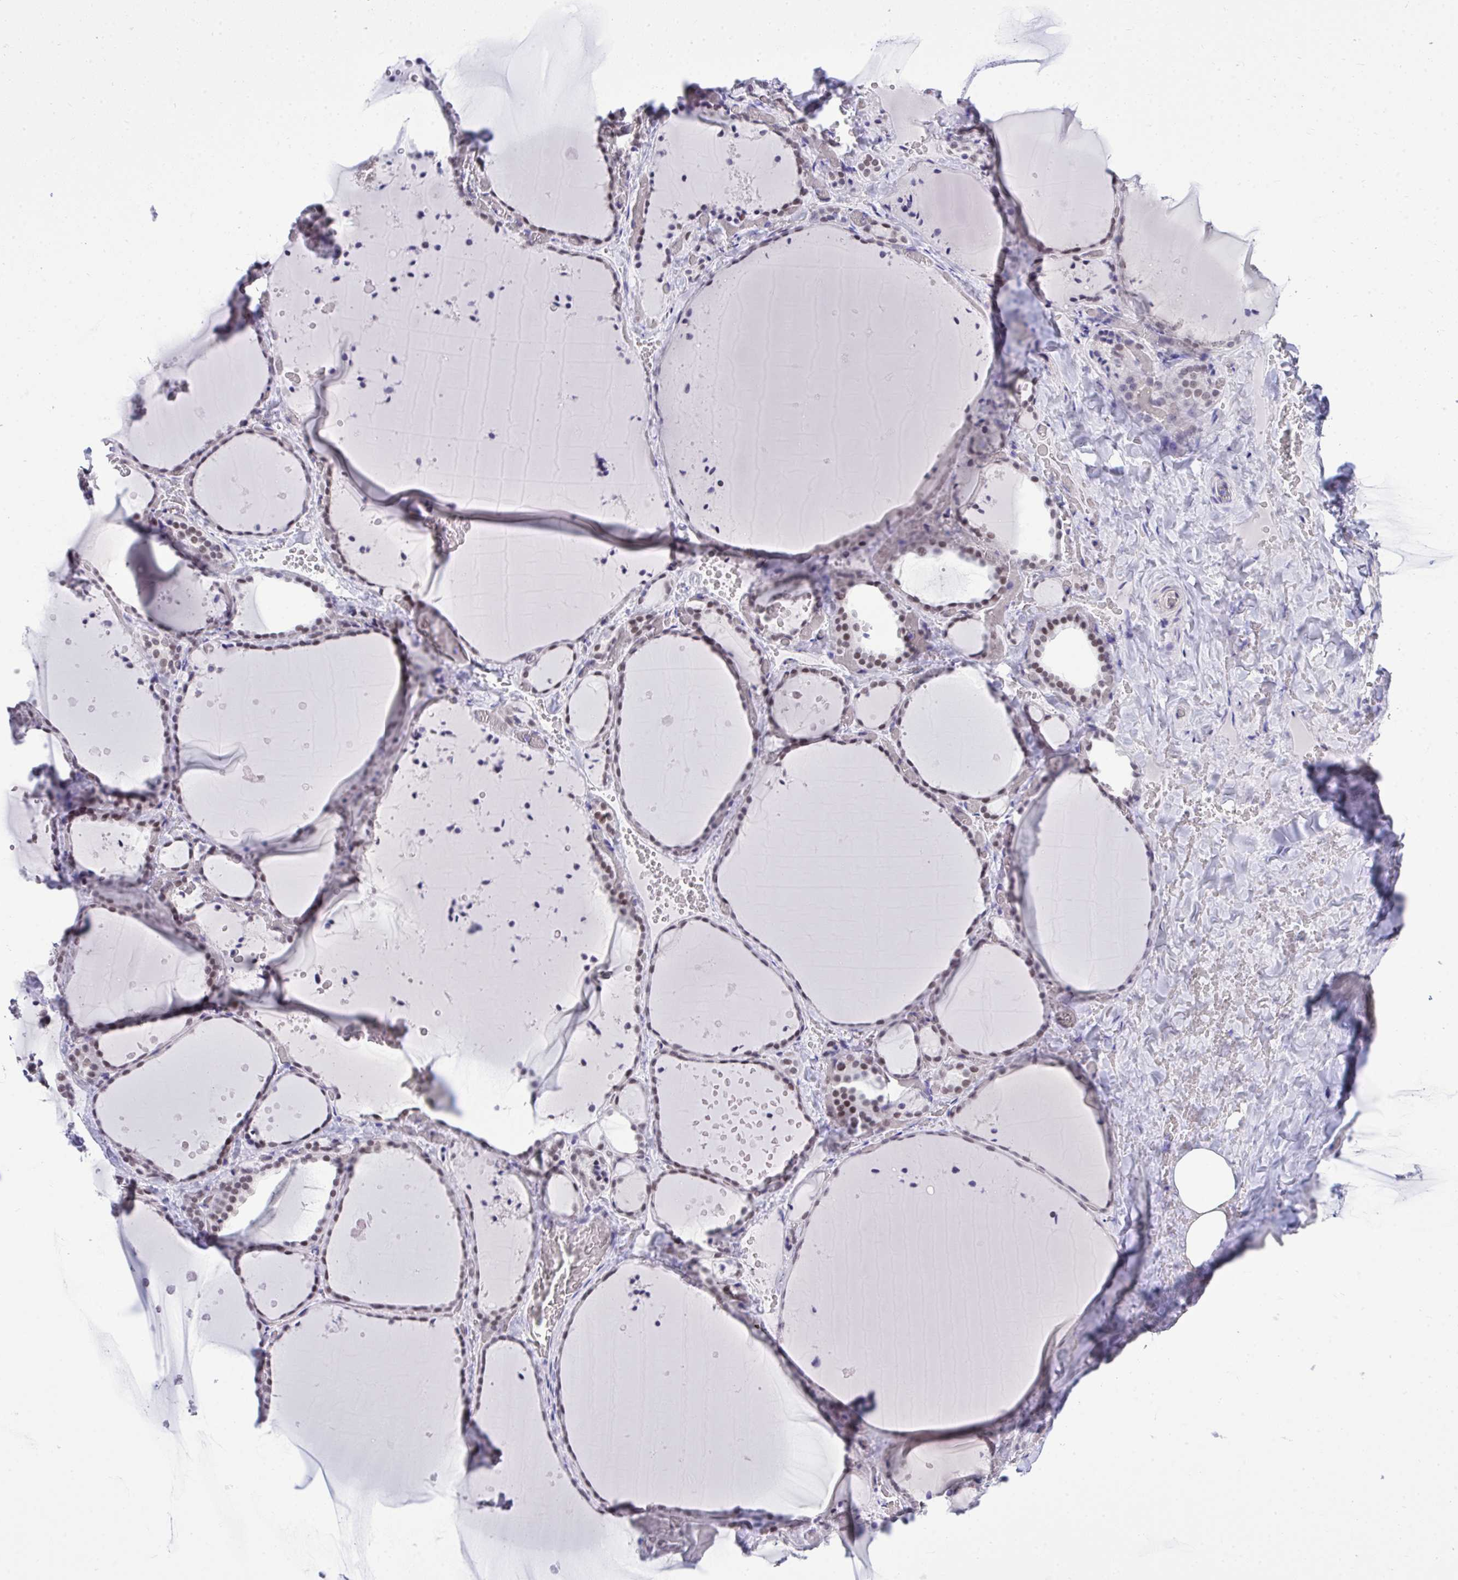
{"staining": {"intensity": "moderate", "quantity": "25%-75%", "location": "nuclear"}, "tissue": "thyroid gland", "cell_type": "Glandular cells", "image_type": "normal", "snomed": [{"axis": "morphology", "description": "Normal tissue, NOS"}, {"axis": "topography", "description": "Thyroid gland"}], "caption": "High-power microscopy captured an immunohistochemistry image of normal thyroid gland, revealing moderate nuclear positivity in approximately 25%-75% of glandular cells.", "gene": "TEAD4", "patient": {"sex": "female", "age": 36}}